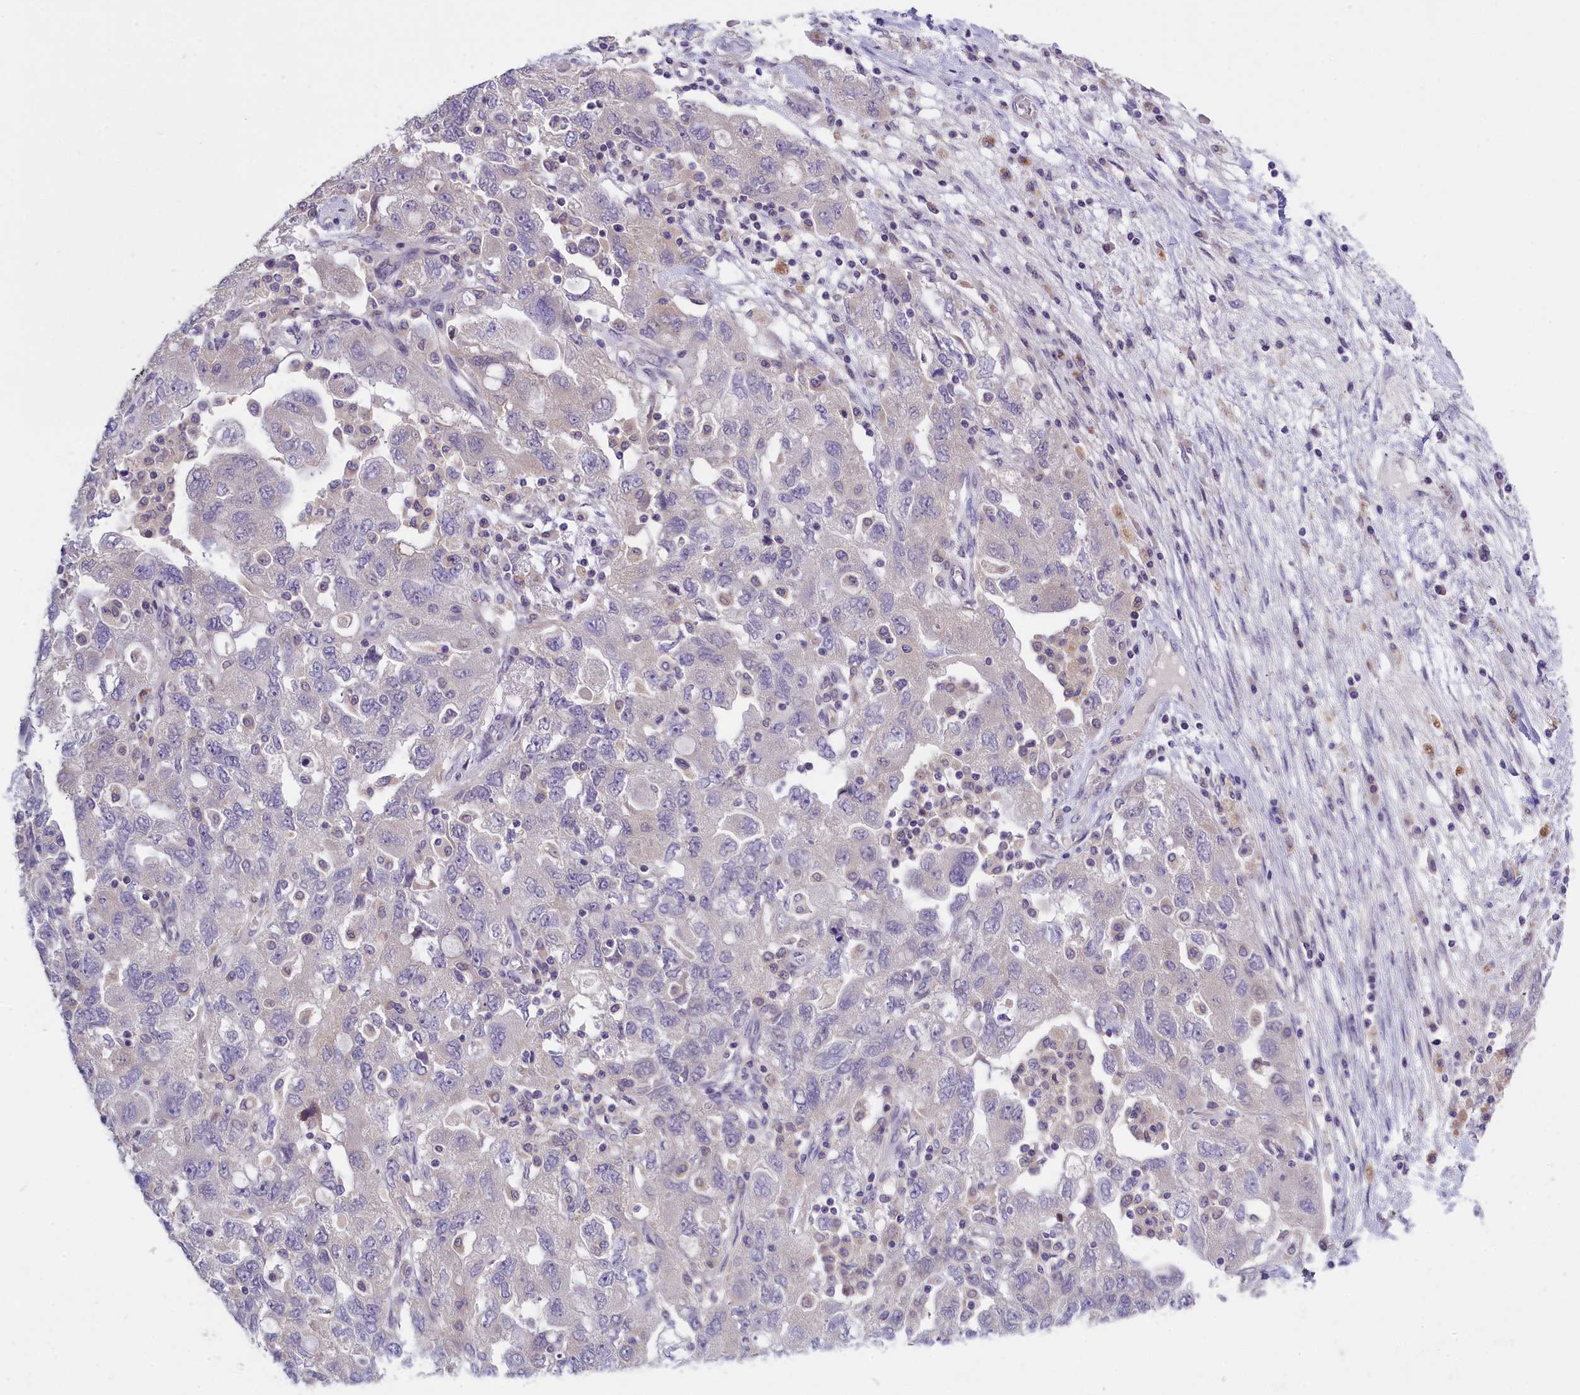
{"staining": {"intensity": "negative", "quantity": "none", "location": "none"}, "tissue": "ovarian cancer", "cell_type": "Tumor cells", "image_type": "cancer", "snomed": [{"axis": "morphology", "description": "Carcinoma, NOS"}, {"axis": "morphology", "description": "Cystadenocarcinoma, serous, NOS"}, {"axis": "topography", "description": "Ovary"}], "caption": "Histopathology image shows no protein positivity in tumor cells of ovarian cancer (serous cystadenocarcinoma) tissue.", "gene": "ENPP6", "patient": {"sex": "female", "age": 69}}